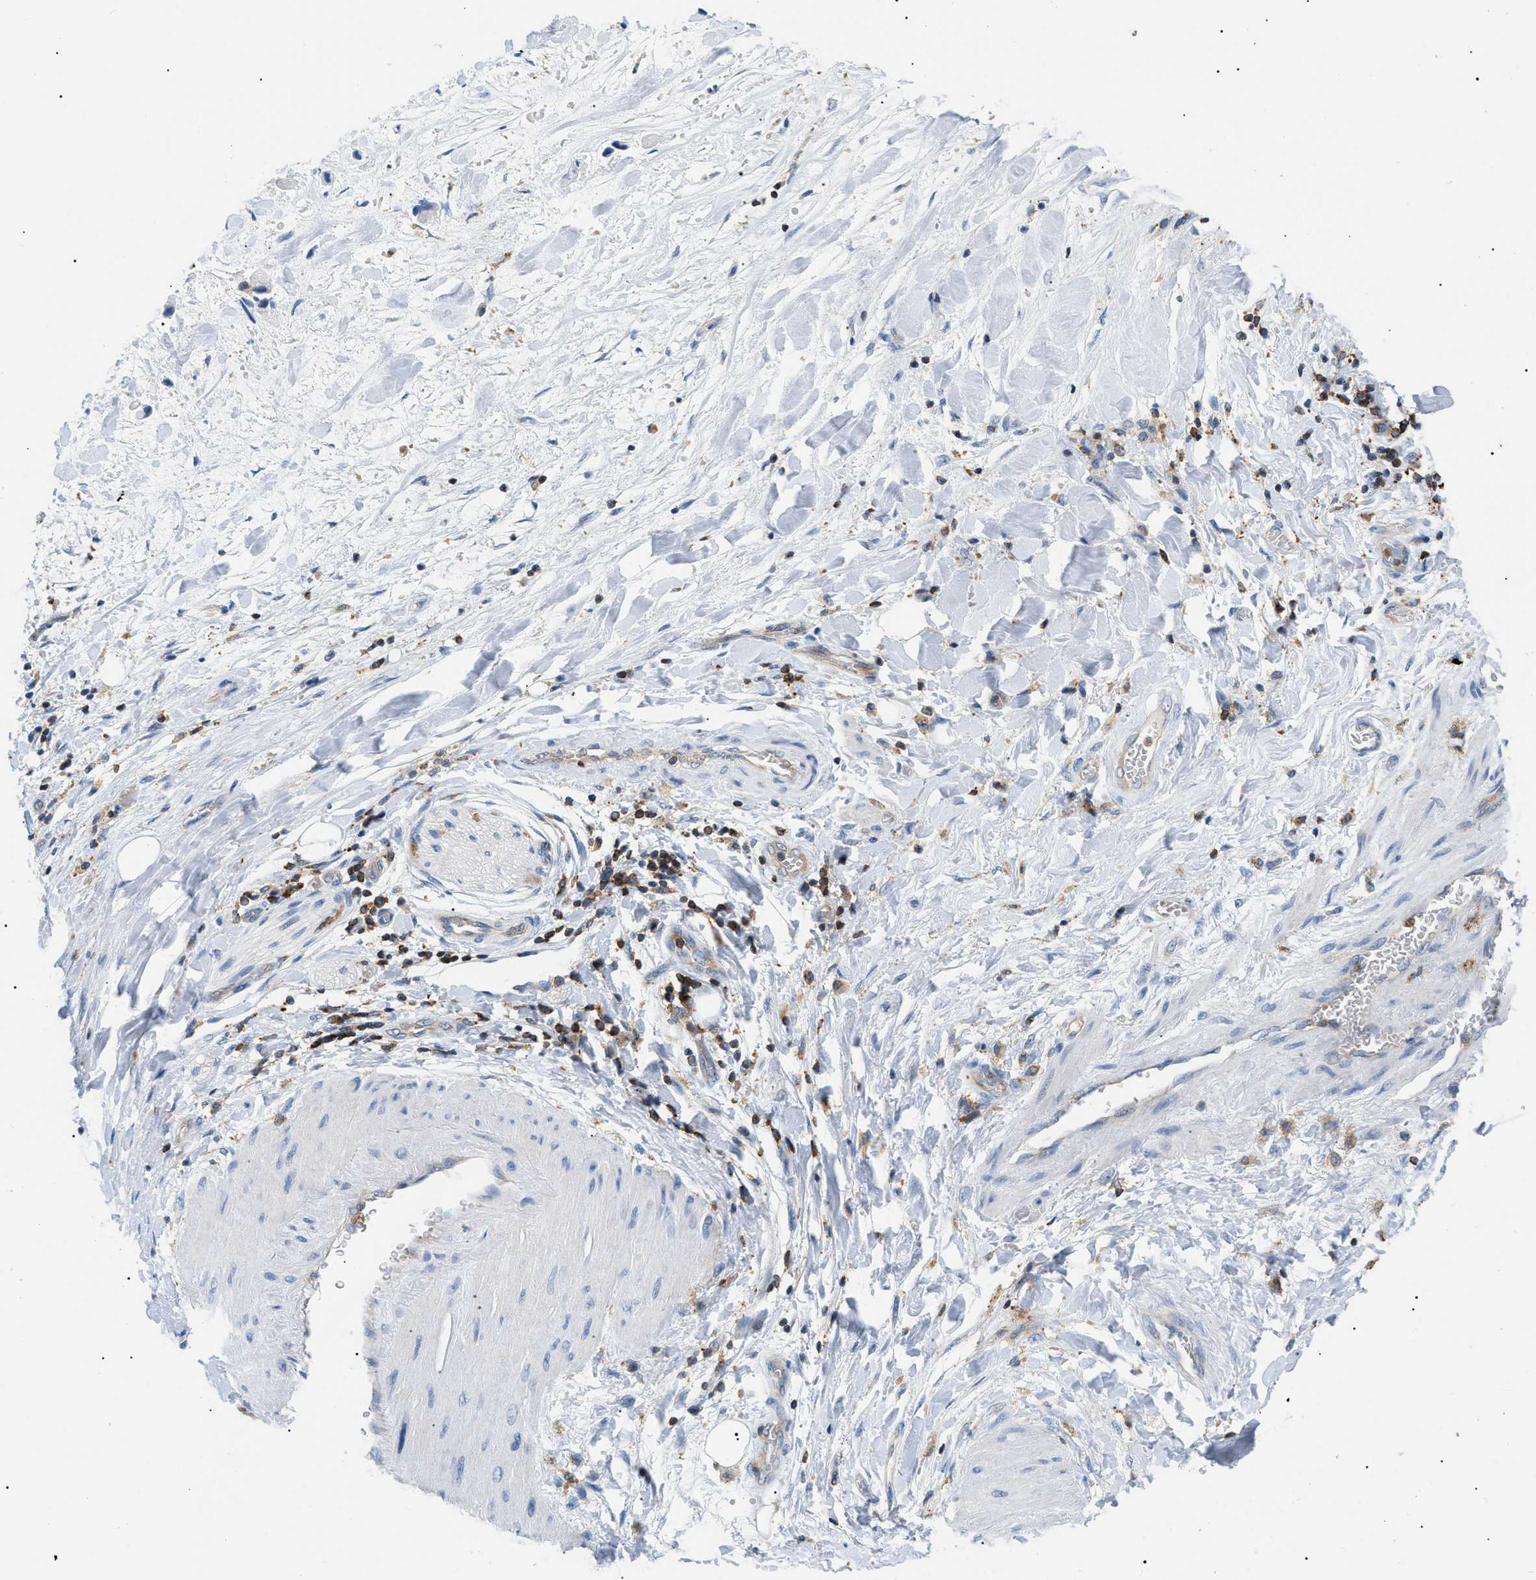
{"staining": {"intensity": "negative", "quantity": "none", "location": "none"}, "tissue": "adipose tissue", "cell_type": "Adipocytes", "image_type": "normal", "snomed": [{"axis": "morphology", "description": "Normal tissue, NOS"}, {"axis": "morphology", "description": "Cholangiocarcinoma"}, {"axis": "topography", "description": "Liver"}, {"axis": "topography", "description": "Peripheral nerve tissue"}], "caption": "Immunohistochemistry (IHC) photomicrograph of normal adipose tissue: adipose tissue stained with DAB (3,3'-diaminobenzidine) shows no significant protein positivity in adipocytes. The staining was performed using DAB to visualize the protein expression in brown, while the nuclei were stained in blue with hematoxylin (Magnification: 20x).", "gene": "INPP5D", "patient": {"sex": "male", "age": 50}}